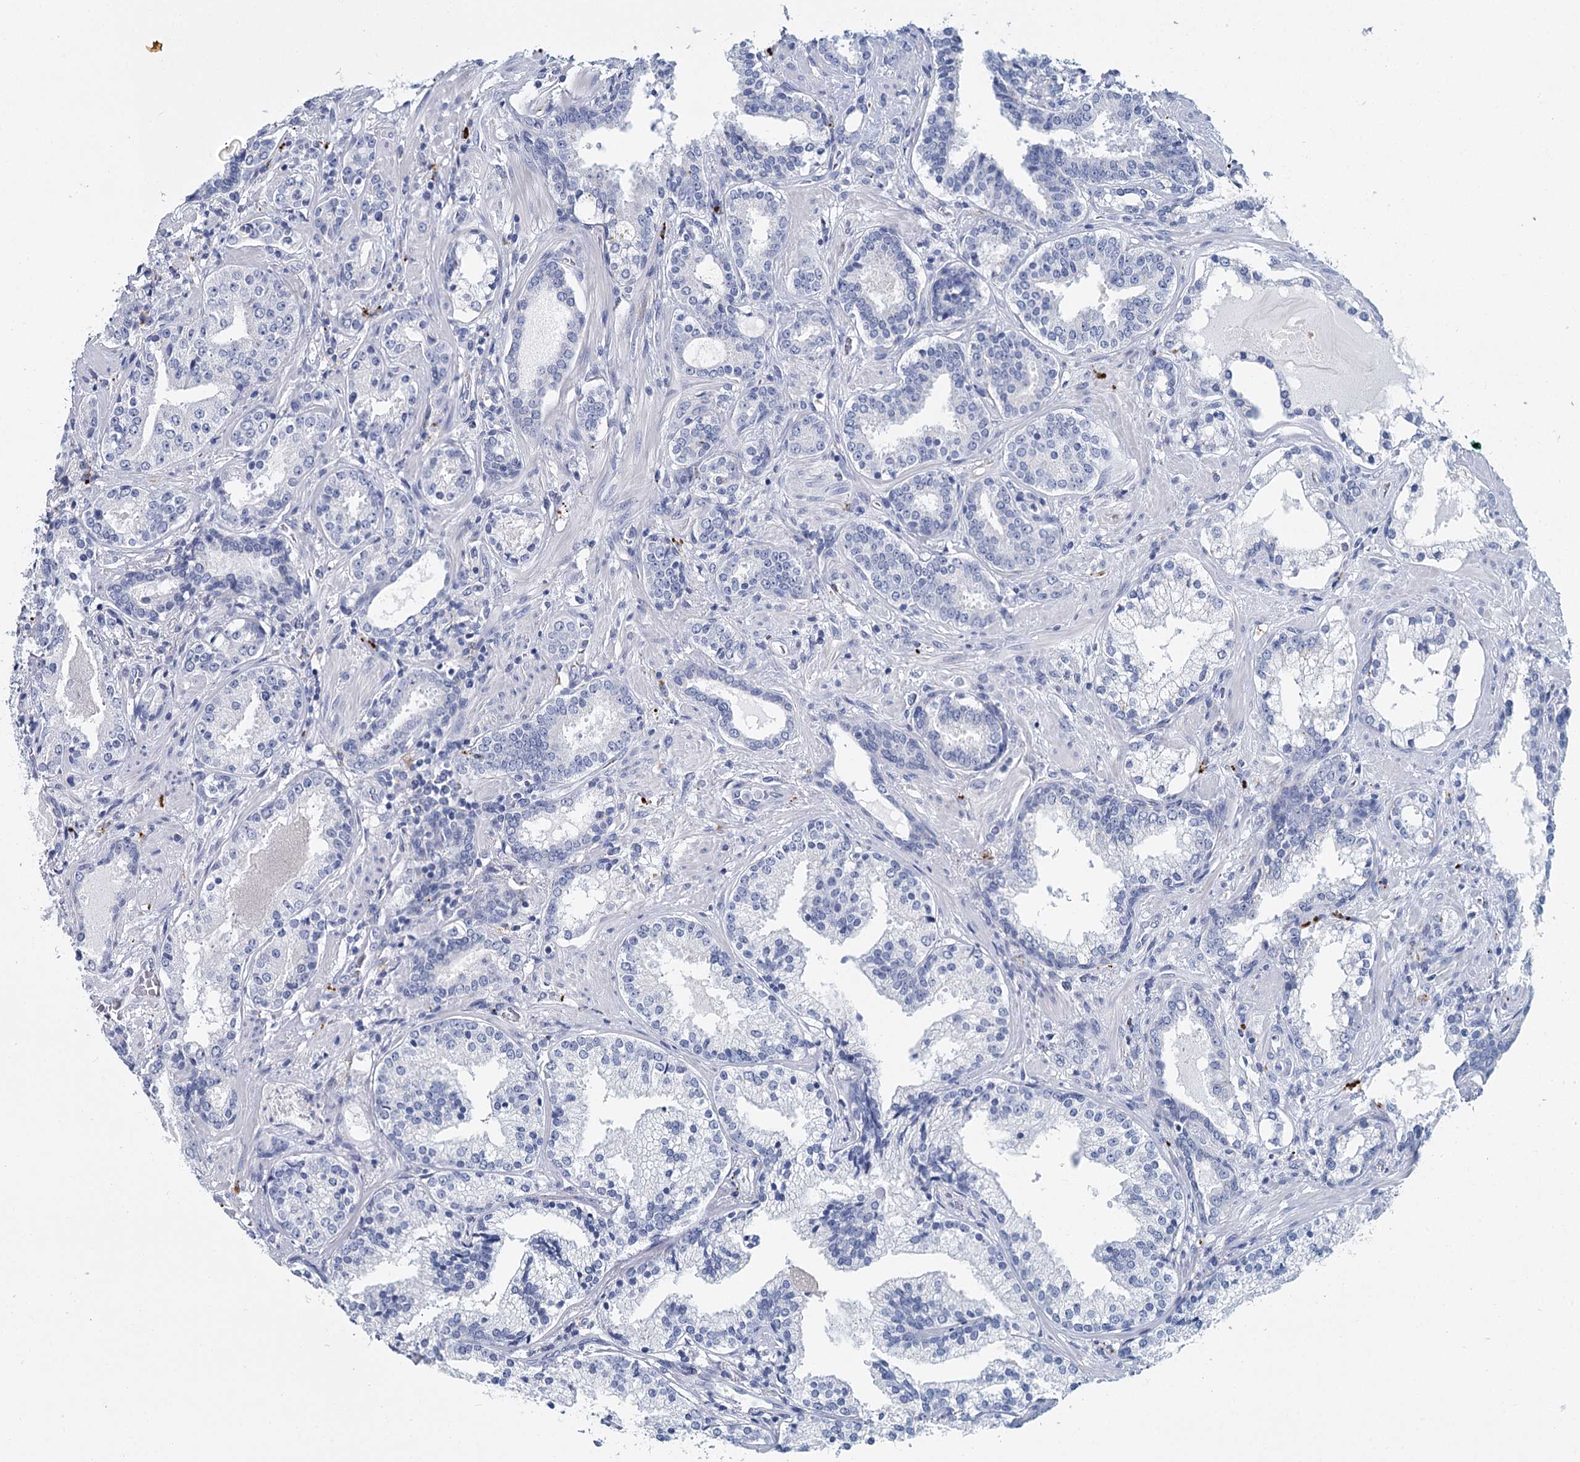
{"staining": {"intensity": "negative", "quantity": "none", "location": "none"}, "tissue": "prostate cancer", "cell_type": "Tumor cells", "image_type": "cancer", "snomed": [{"axis": "morphology", "description": "Adenocarcinoma, High grade"}, {"axis": "topography", "description": "Prostate"}], "caption": "IHC of human prostate high-grade adenocarcinoma reveals no staining in tumor cells.", "gene": "METTL7B", "patient": {"sex": "male", "age": 58}}